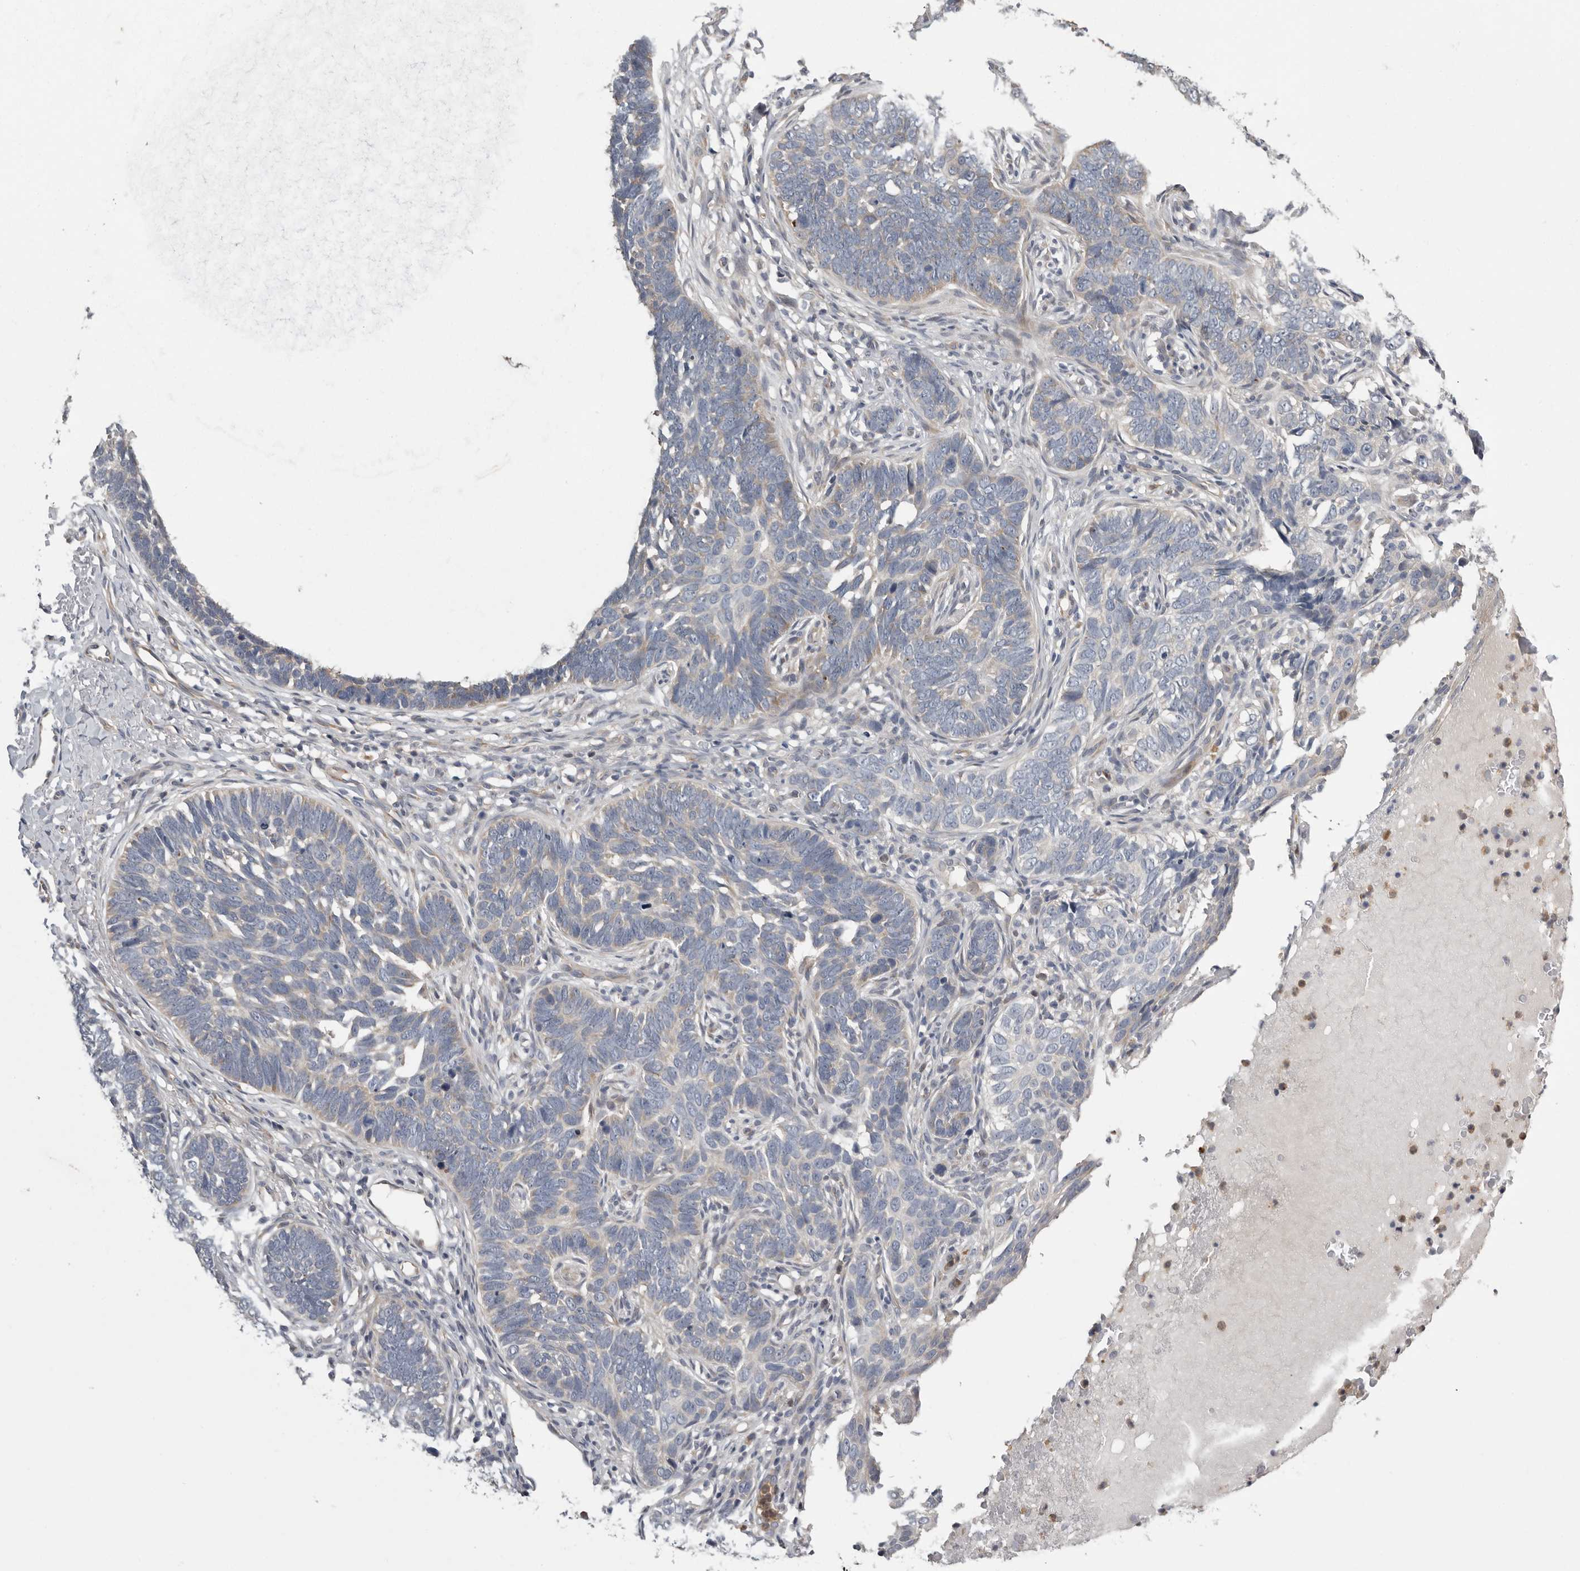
{"staining": {"intensity": "weak", "quantity": "<25%", "location": "cytoplasmic/membranous"}, "tissue": "skin cancer", "cell_type": "Tumor cells", "image_type": "cancer", "snomed": [{"axis": "morphology", "description": "Normal tissue, NOS"}, {"axis": "morphology", "description": "Basal cell carcinoma"}, {"axis": "topography", "description": "Skin"}], "caption": "Tumor cells show no significant protein expression in basal cell carcinoma (skin).", "gene": "RALGPS2", "patient": {"sex": "male", "age": 77}}